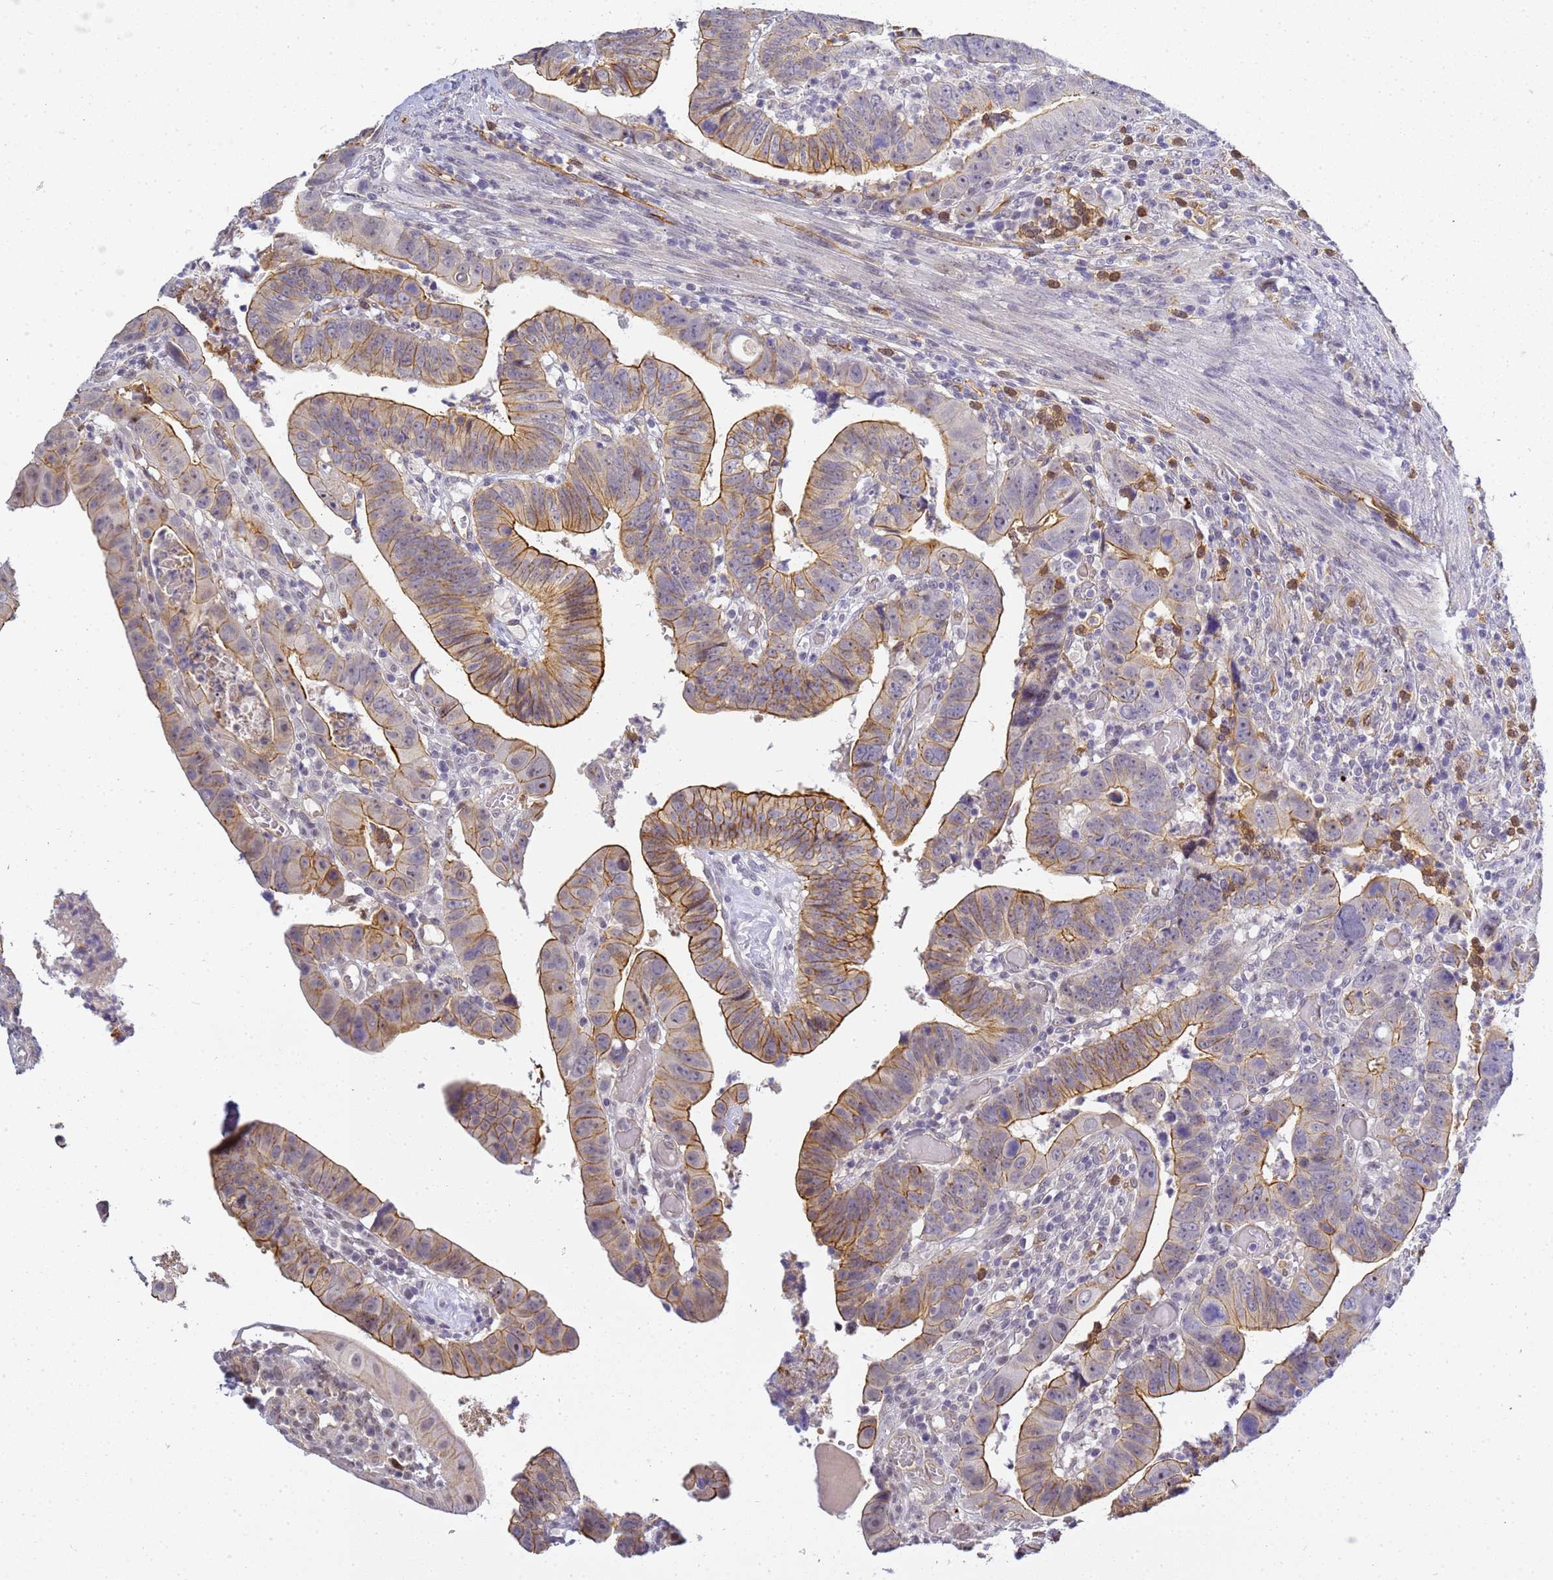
{"staining": {"intensity": "moderate", "quantity": "25%-75%", "location": "cytoplasmic/membranous"}, "tissue": "colorectal cancer", "cell_type": "Tumor cells", "image_type": "cancer", "snomed": [{"axis": "morphology", "description": "Normal tissue, NOS"}, {"axis": "morphology", "description": "Adenocarcinoma, NOS"}, {"axis": "topography", "description": "Rectum"}], "caption": "Adenocarcinoma (colorectal) stained with IHC reveals moderate cytoplasmic/membranous positivity in approximately 25%-75% of tumor cells.", "gene": "GON4L", "patient": {"sex": "female", "age": 65}}